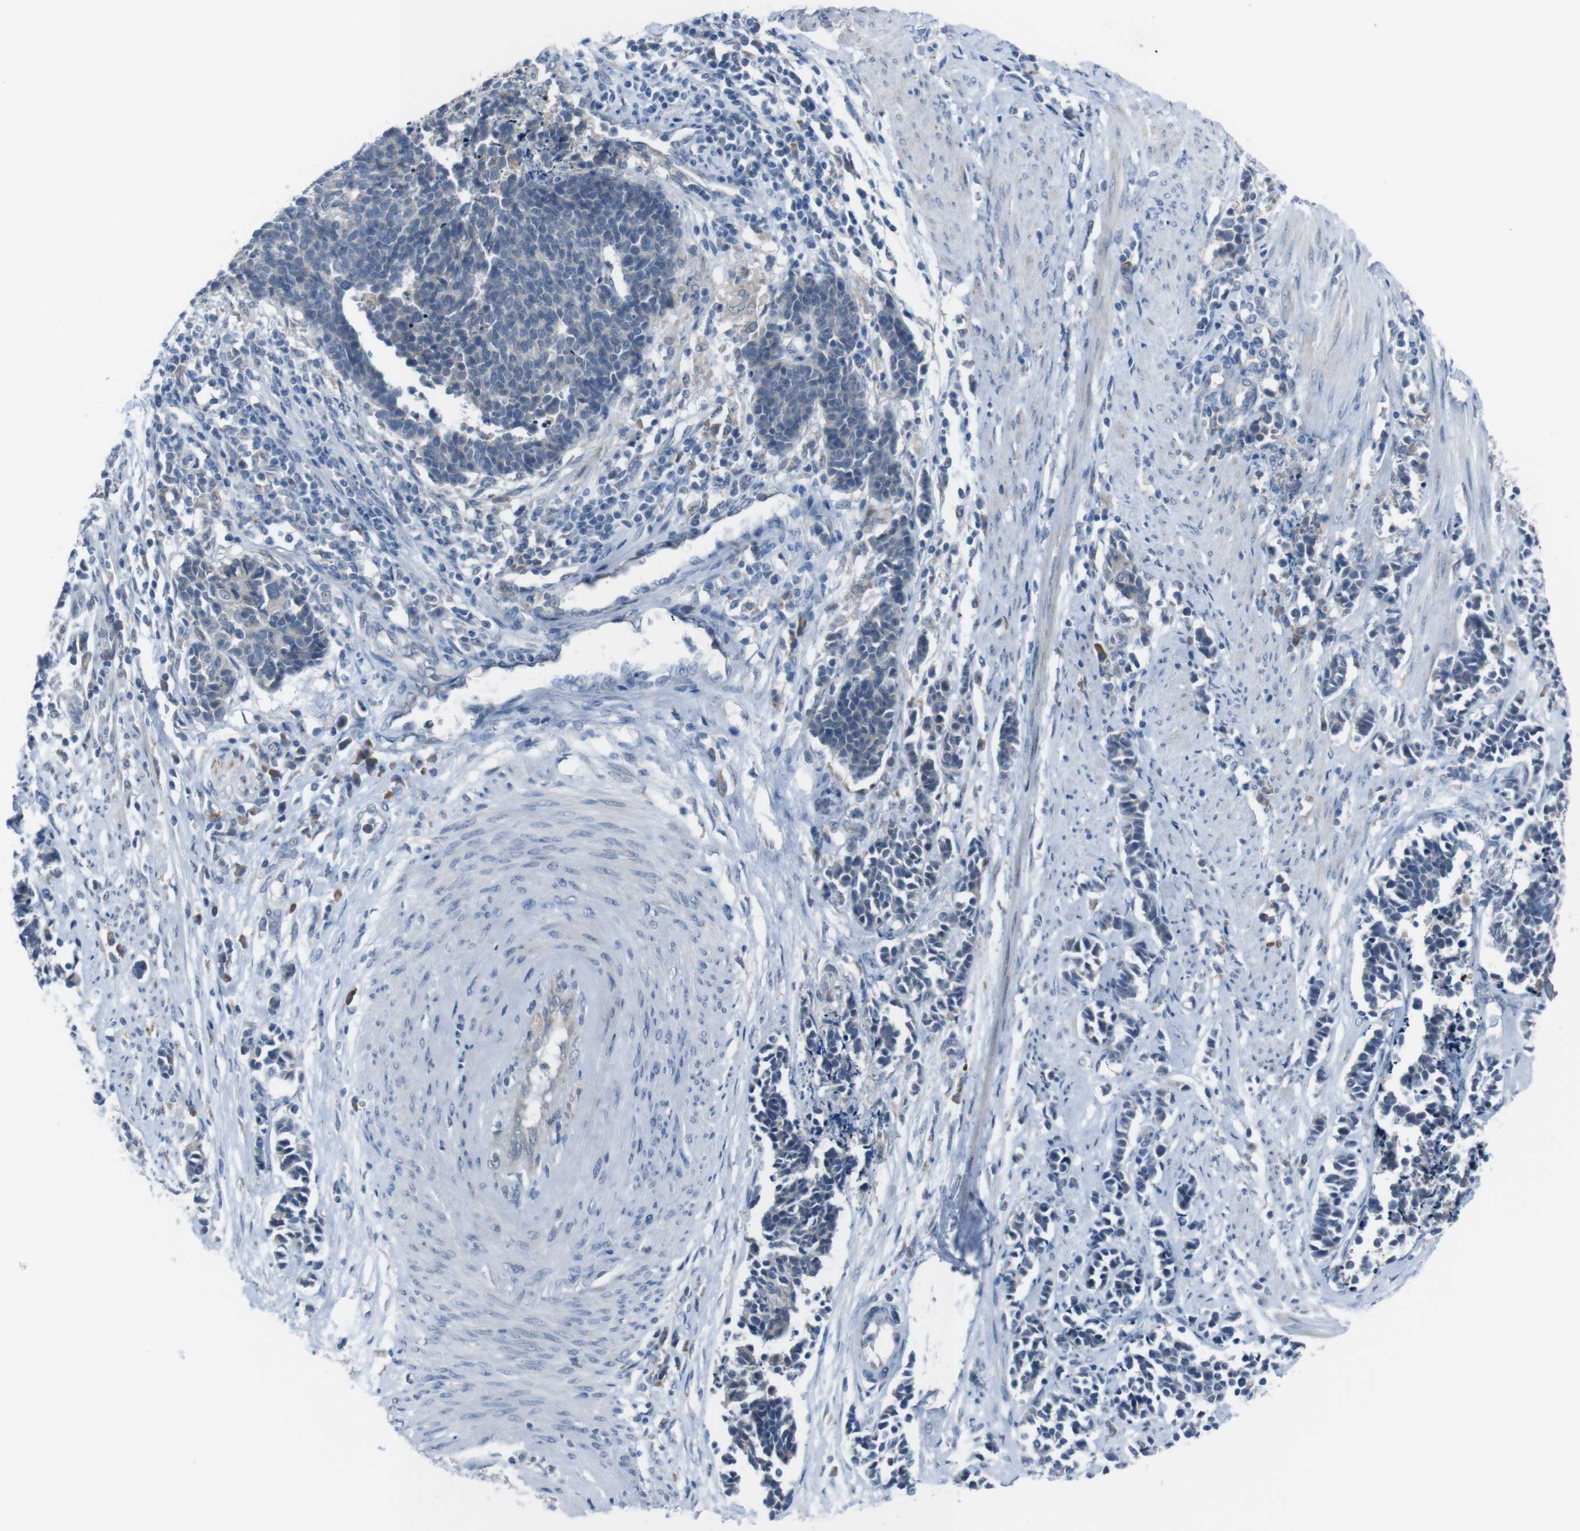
{"staining": {"intensity": "negative", "quantity": "none", "location": "none"}, "tissue": "cervical cancer", "cell_type": "Tumor cells", "image_type": "cancer", "snomed": [{"axis": "morphology", "description": "Normal tissue, NOS"}, {"axis": "morphology", "description": "Squamous cell carcinoma, NOS"}, {"axis": "topography", "description": "Cervix"}], "caption": "This is an IHC photomicrograph of cervical cancer. There is no staining in tumor cells.", "gene": "CDH22", "patient": {"sex": "female", "age": 35}}